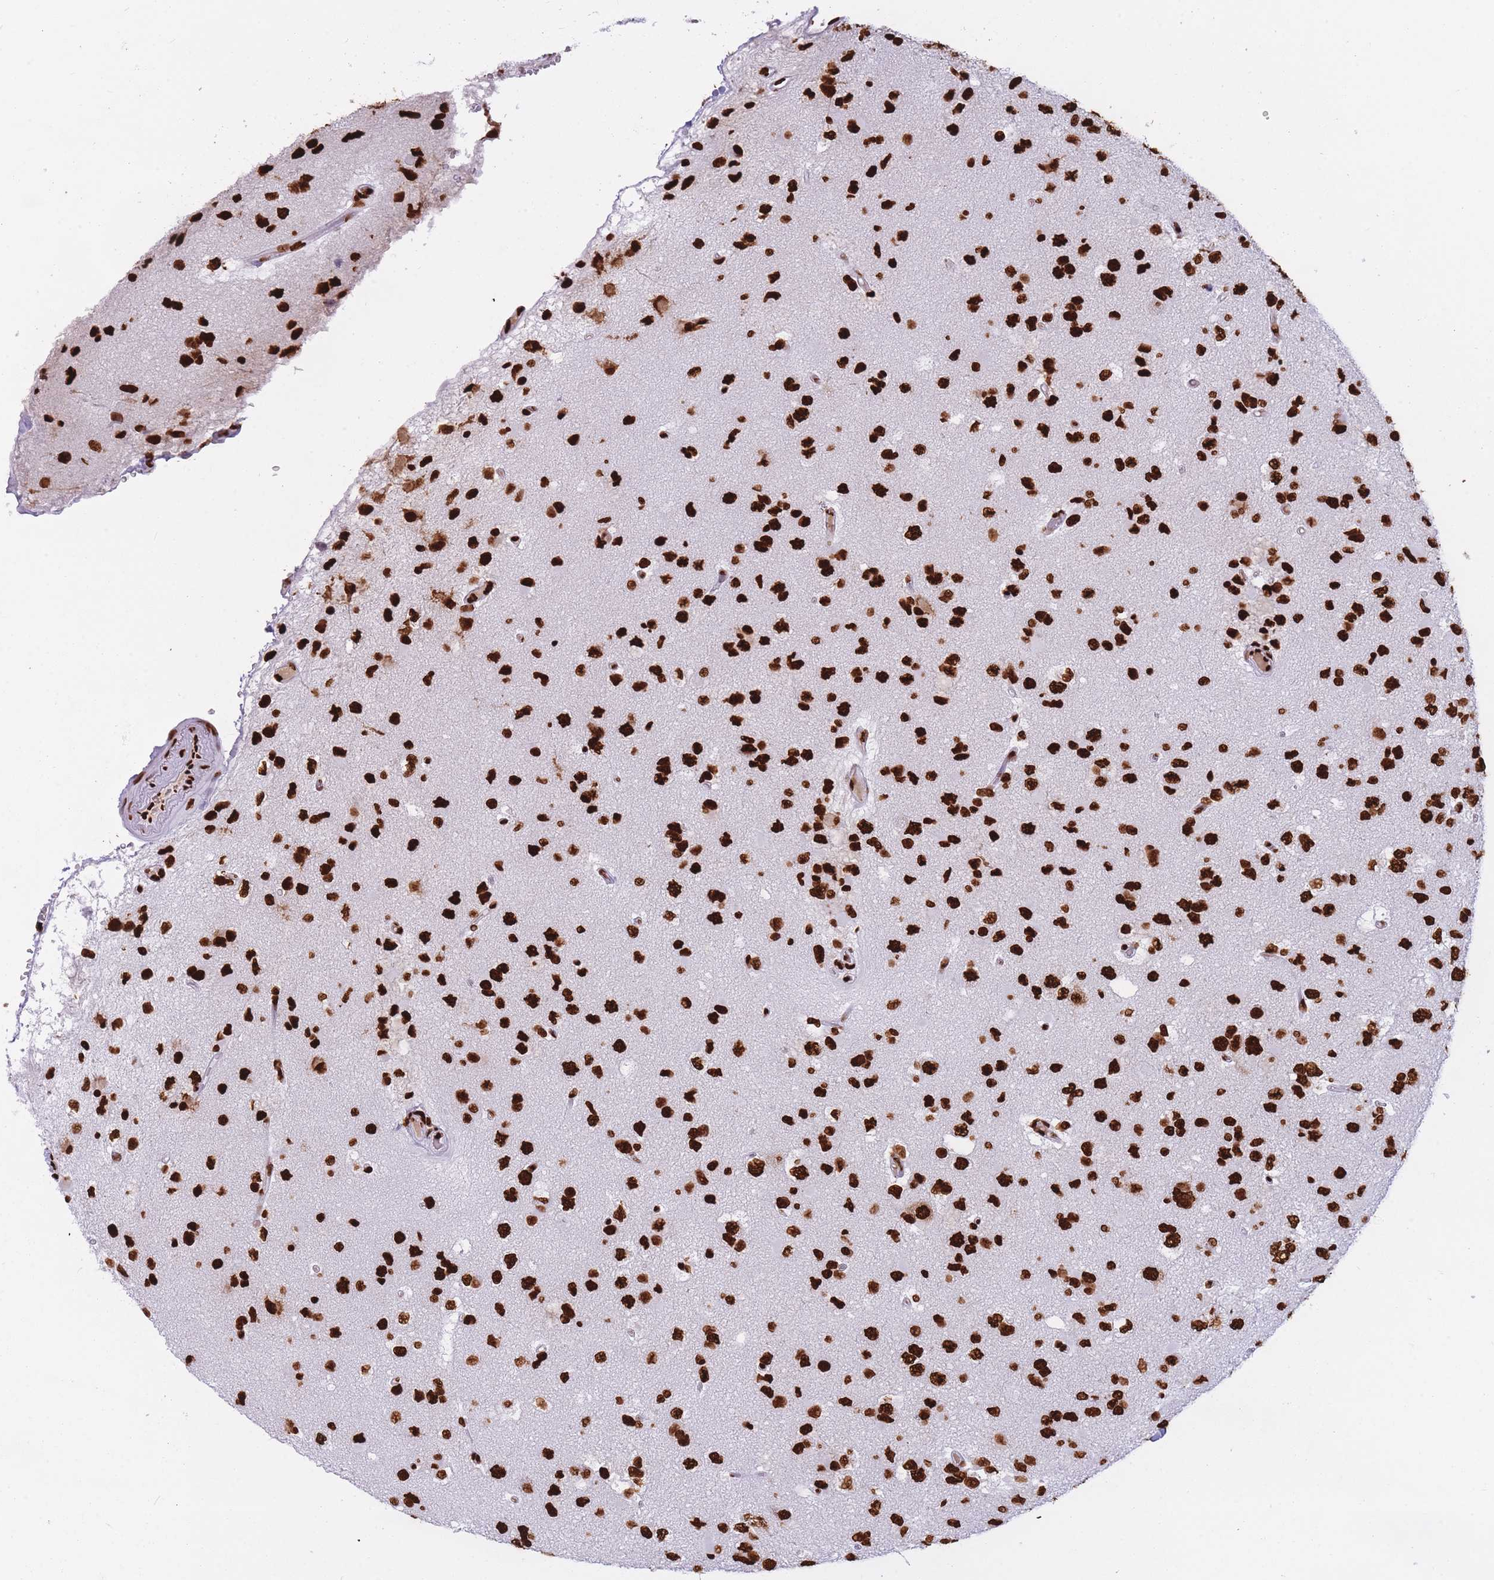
{"staining": {"intensity": "strong", "quantity": ">75%", "location": "nuclear"}, "tissue": "glioma", "cell_type": "Tumor cells", "image_type": "cancer", "snomed": [{"axis": "morphology", "description": "Glioma, malignant, High grade"}, {"axis": "topography", "description": "Brain"}], "caption": "IHC of high-grade glioma (malignant) demonstrates high levels of strong nuclear staining in approximately >75% of tumor cells. Nuclei are stained in blue.", "gene": "HNRNPUL1", "patient": {"sex": "male", "age": 53}}